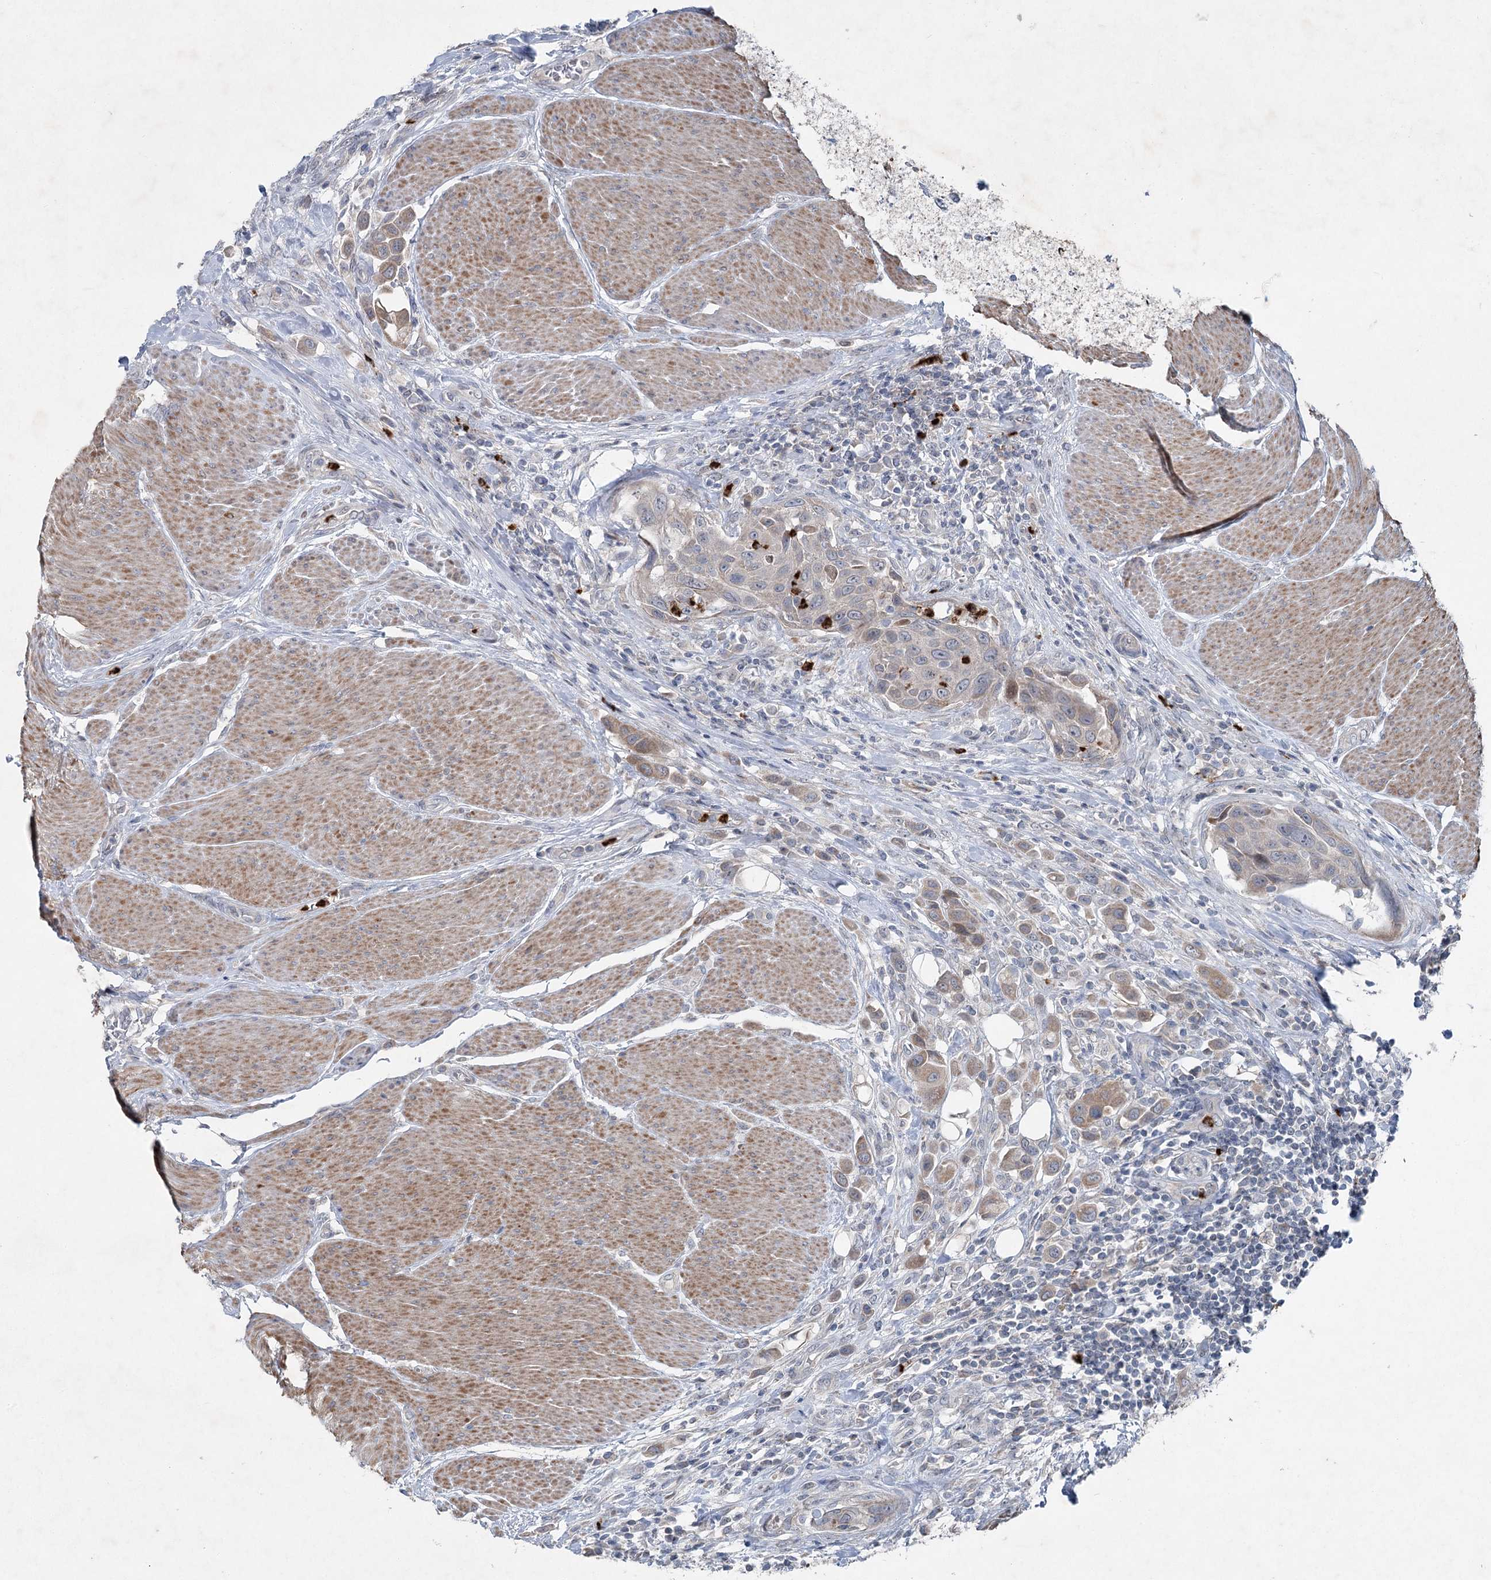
{"staining": {"intensity": "weak", "quantity": "25%-75%", "location": "cytoplasmic/membranous"}, "tissue": "urothelial cancer", "cell_type": "Tumor cells", "image_type": "cancer", "snomed": [{"axis": "morphology", "description": "Urothelial carcinoma, High grade"}, {"axis": "topography", "description": "Urinary bladder"}], "caption": "Weak cytoplasmic/membranous staining for a protein is identified in approximately 25%-75% of tumor cells of urothelial carcinoma (high-grade) using immunohistochemistry.", "gene": "PLA2G12A", "patient": {"sex": "male", "age": 50}}